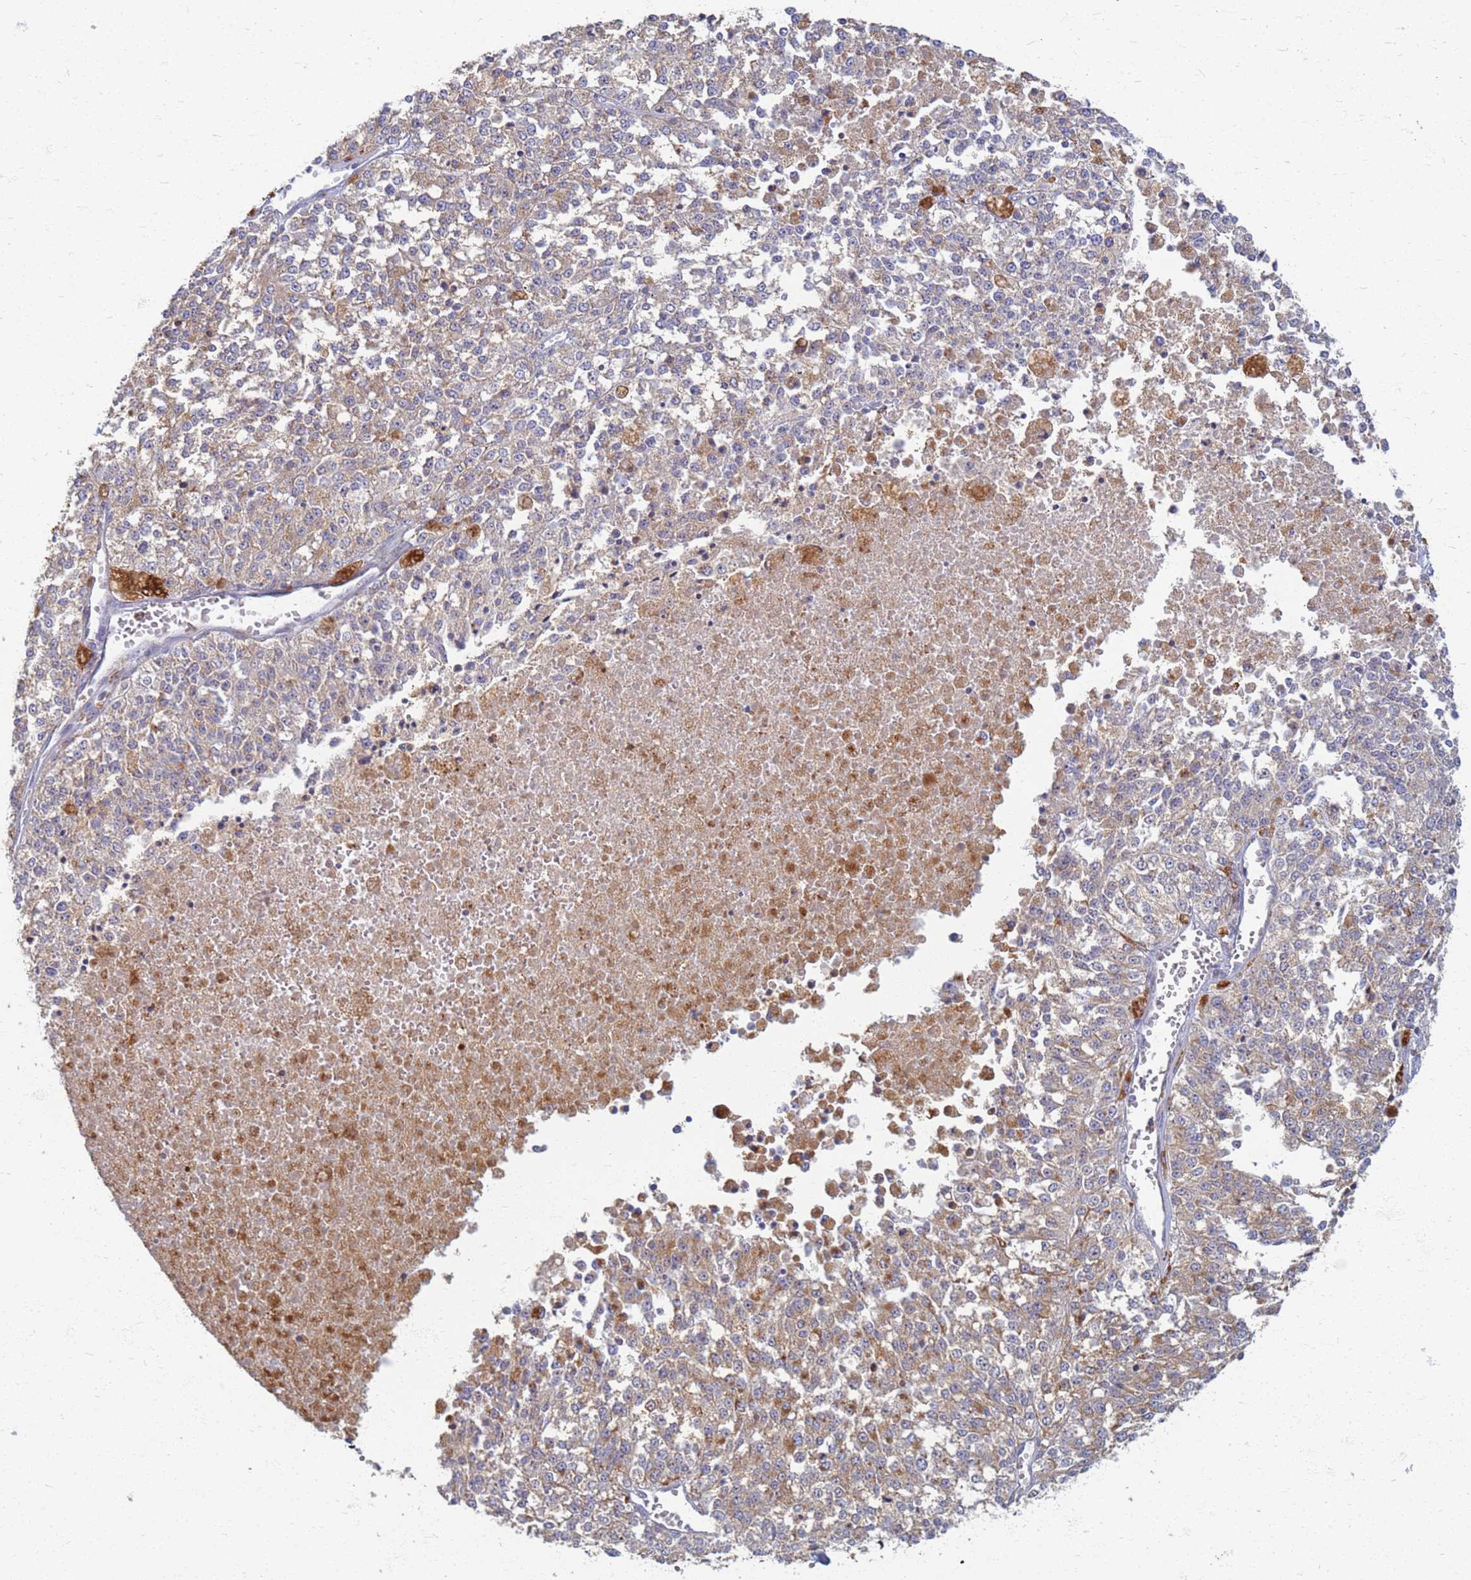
{"staining": {"intensity": "weak", "quantity": ">75%", "location": "cytoplasmic/membranous"}, "tissue": "melanoma", "cell_type": "Tumor cells", "image_type": "cancer", "snomed": [{"axis": "morphology", "description": "Malignant melanoma, NOS"}, {"axis": "topography", "description": "Skin"}], "caption": "Malignant melanoma stained with IHC exhibits weak cytoplasmic/membranous positivity in about >75% of tumor cells.", "gene": "ATP6V1E1", "patient": {"sex": "female", "age": 64}}